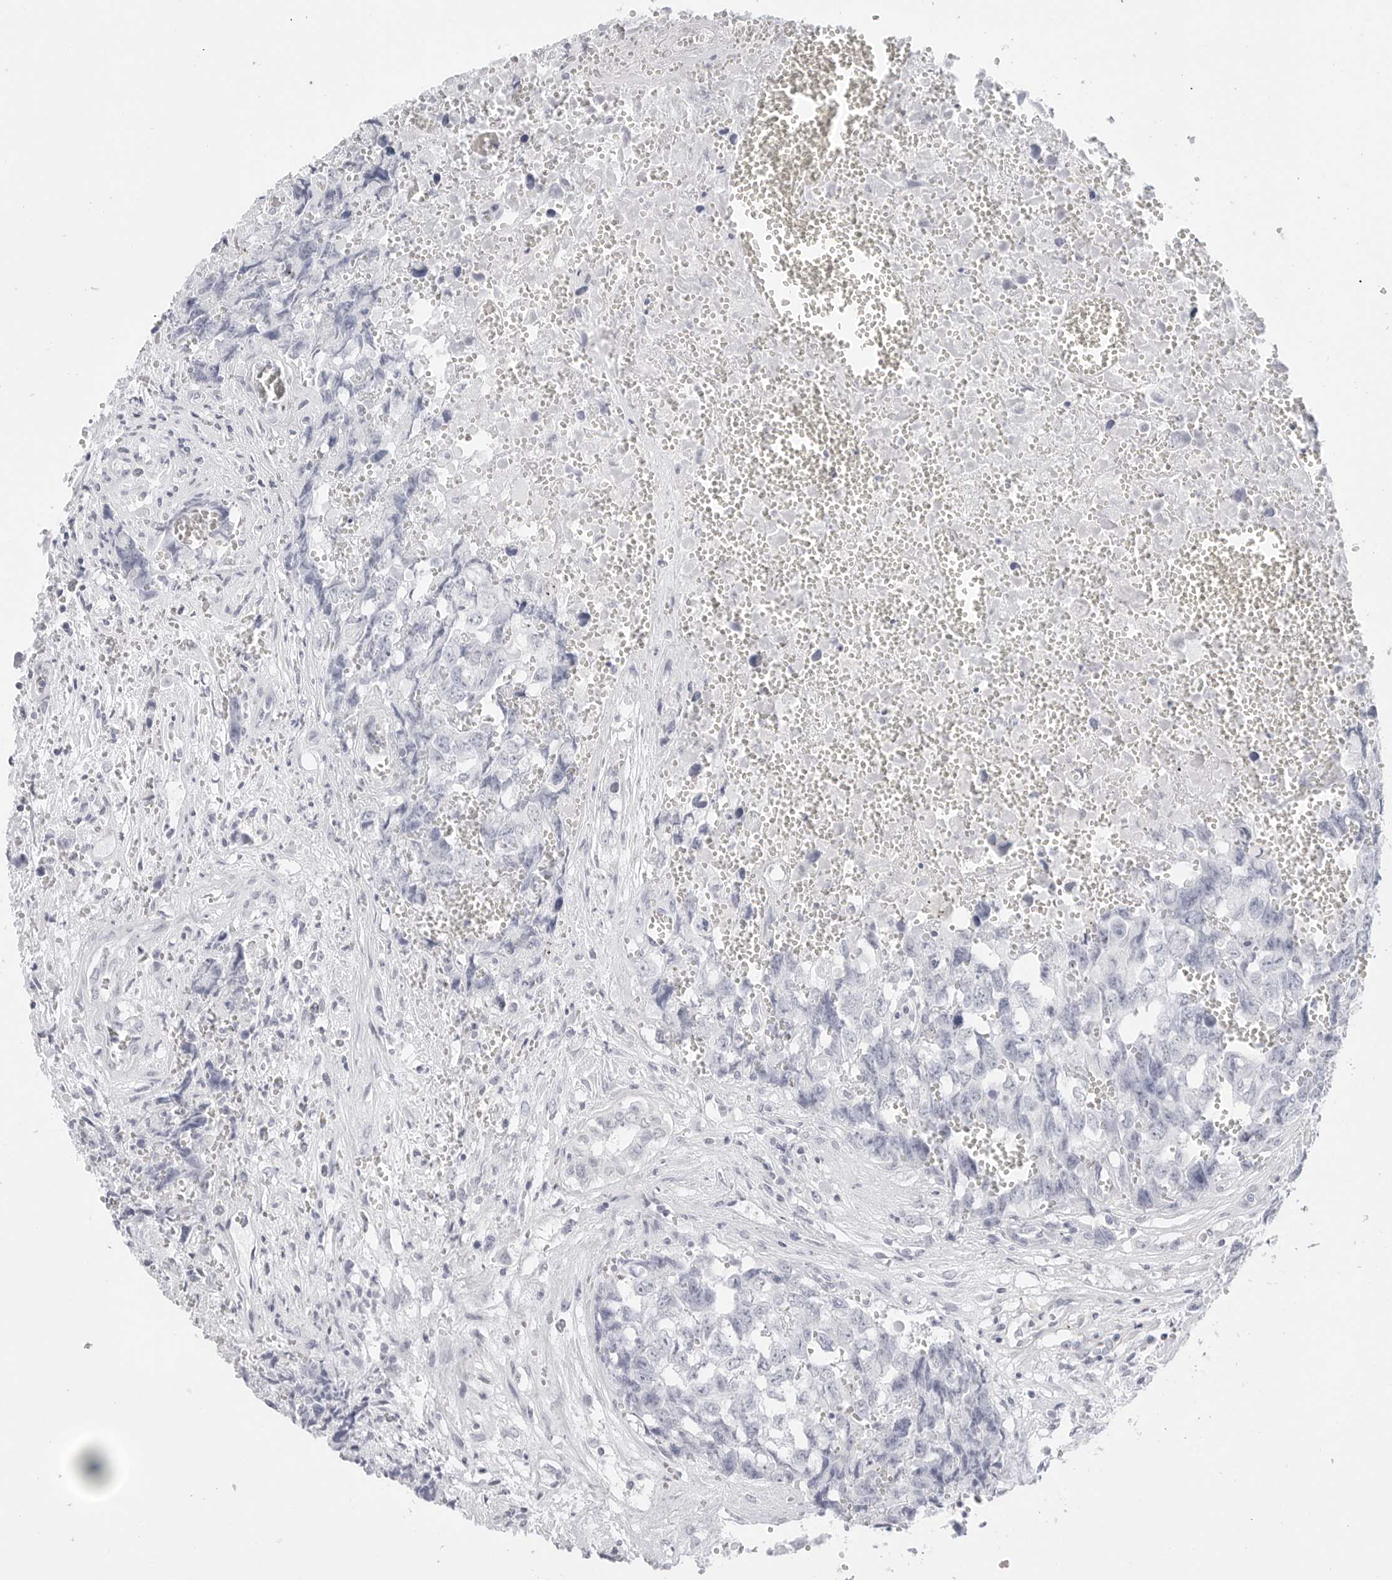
{"staining": {"intensity": "negative", "quantity": "none", "location": "none"}, "tissue": "testis cancer", "cell_type": "Tumor cells", "image_type": "cancer", "snomed": [{"axis": "morphology", "description": "Carcinoma, Embryonal, NOS"}, {"axis": "topography", "description": "Testis"}], "caption": "Immunohistochemical staining of embryonal carcinoma (testis) reveals no significant staining in tumor cells.", "gene": "HMGCS2", "patient": {"sex": "male", "age": 31}}